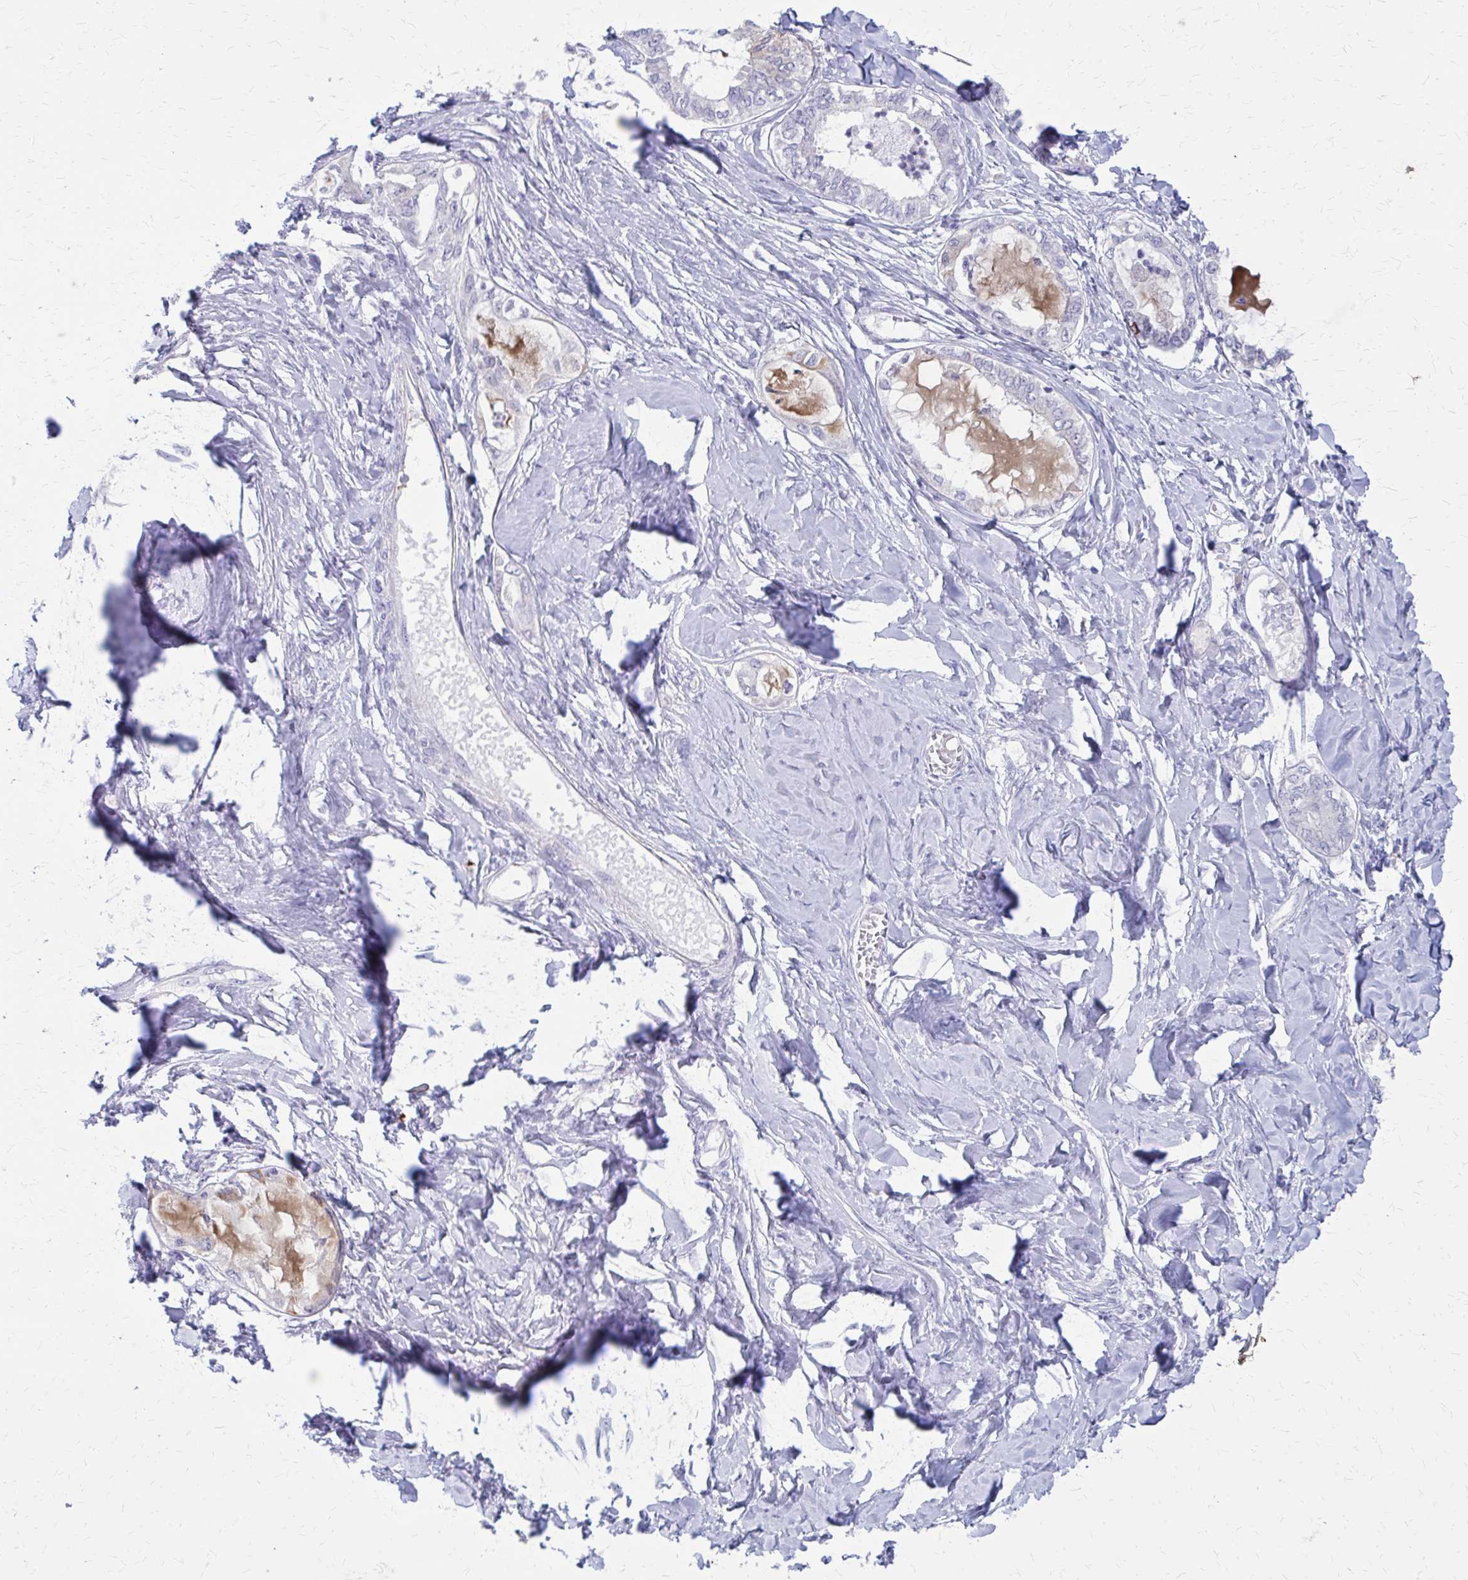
{"staining": {"intensity": "negative", "quantity": "none", "location": "none"}, "tissue": "ovarian cancer", "cell_type": "Tumor cells", "image_type": "cancer", "snomed": [{"axis": "morphology", "description": "Carcinoma, endometroid"}, {"axis": "topography", "description": "Ovary"}], "caption": "High power microscopy histopathology image of an immunohistochemistry (IHC) photomicrograph of ovarian endometroid carcinoma, revealing no significant positivity in tumor cells.", "gene": "GLYATL2", "patient": {"sex": "female", "age": 70}}